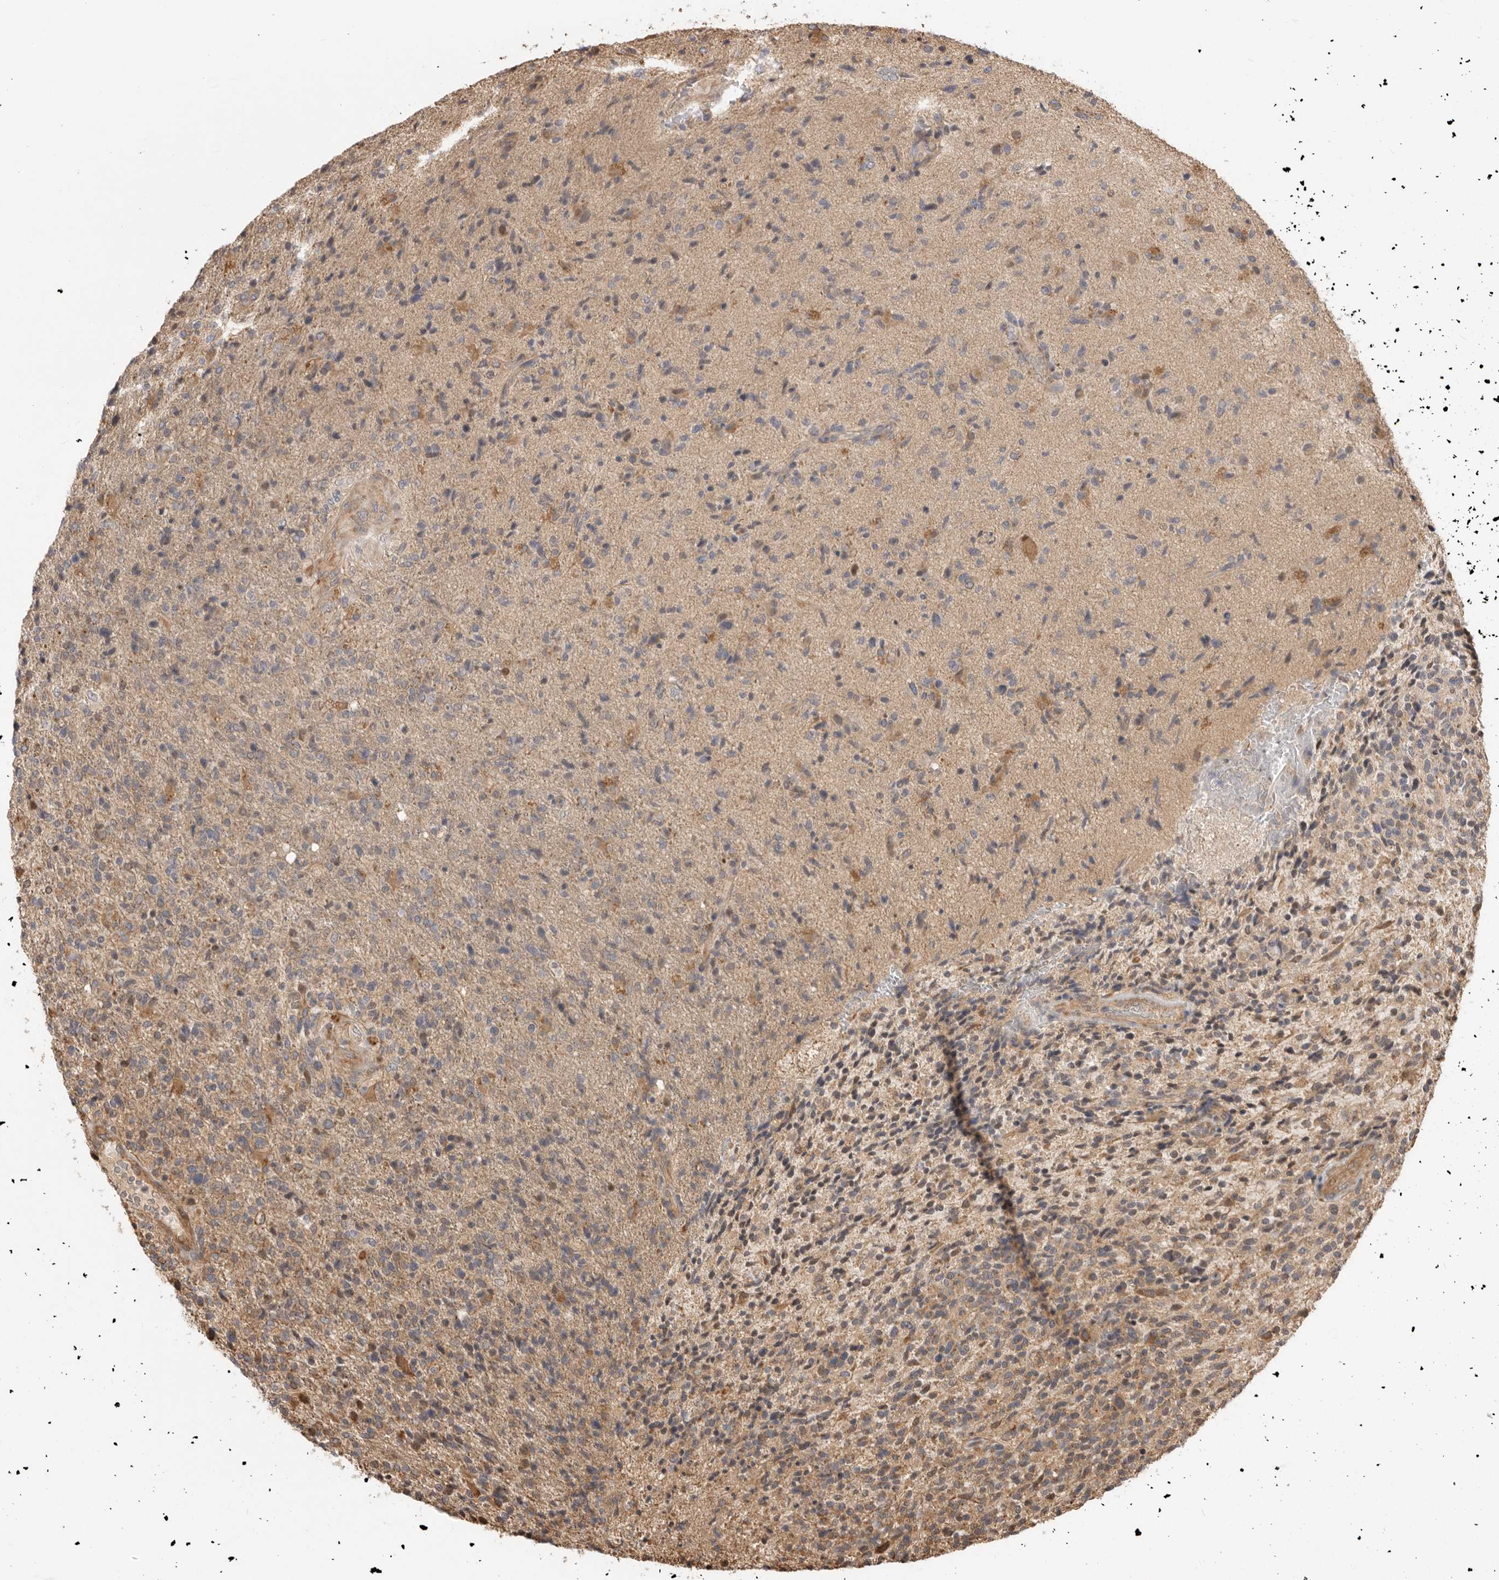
{"staining": {"intensity": "moderate", "quantity": "<25%", "location": "cytoplasmic/membranous"}, "tissue": "glioma", "cell_type": "Tumor cells", "image_type": "cancer", "snomed": [{"axis": "morphology", "description": "Glioma, malignant, High grade"}, {"axis": "topography", "description": "Brain"}], "caption": "A brown stain shows moderate cytoplasmic/membranous positivity of a protein in glioma tumor cells. (DAB IHC with brightfield microscopy, high magnification).", "gene": "DPH7", "patient": {"sex": "male", "age": 72}}